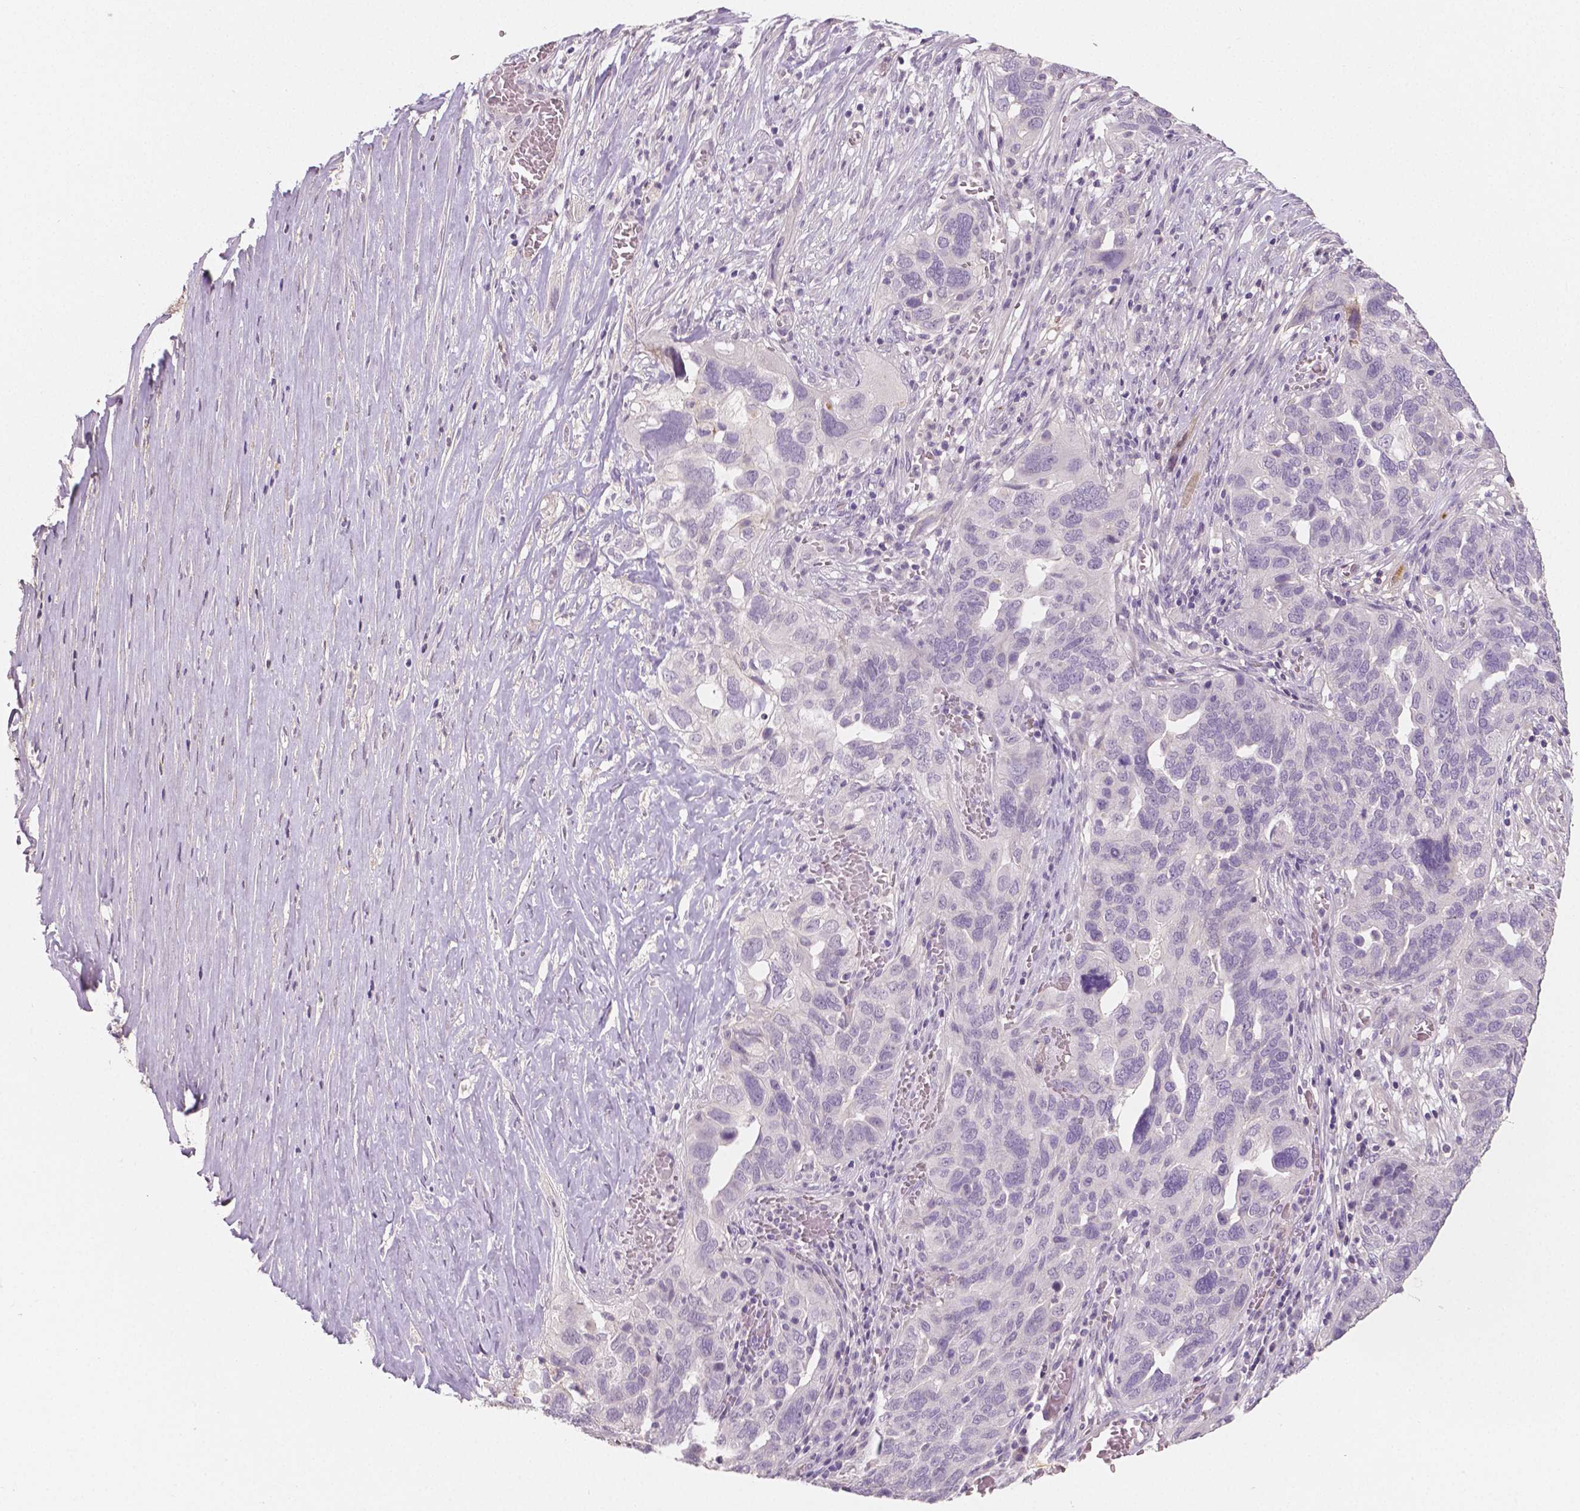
{"staining": {"intensity": "negative", "quantity": "none", "location": "none"}, "tissue": "ovarian cancer", "cell_type": "Tumor cells", "image_type": "cancer", "snomed": [{"axis": "morphology", "description": "Carcinoma, endometroid"}, {"axis": "topography", "description": "Soft tissue"}, {"axis": "topography", "description": "Ovary"}], "caption": "IHC of human ovarian endometroid carcinoma displays no expression in tumor cells.", "gene": "APOA4", "patient": {"sex": "female", "age": 52}}